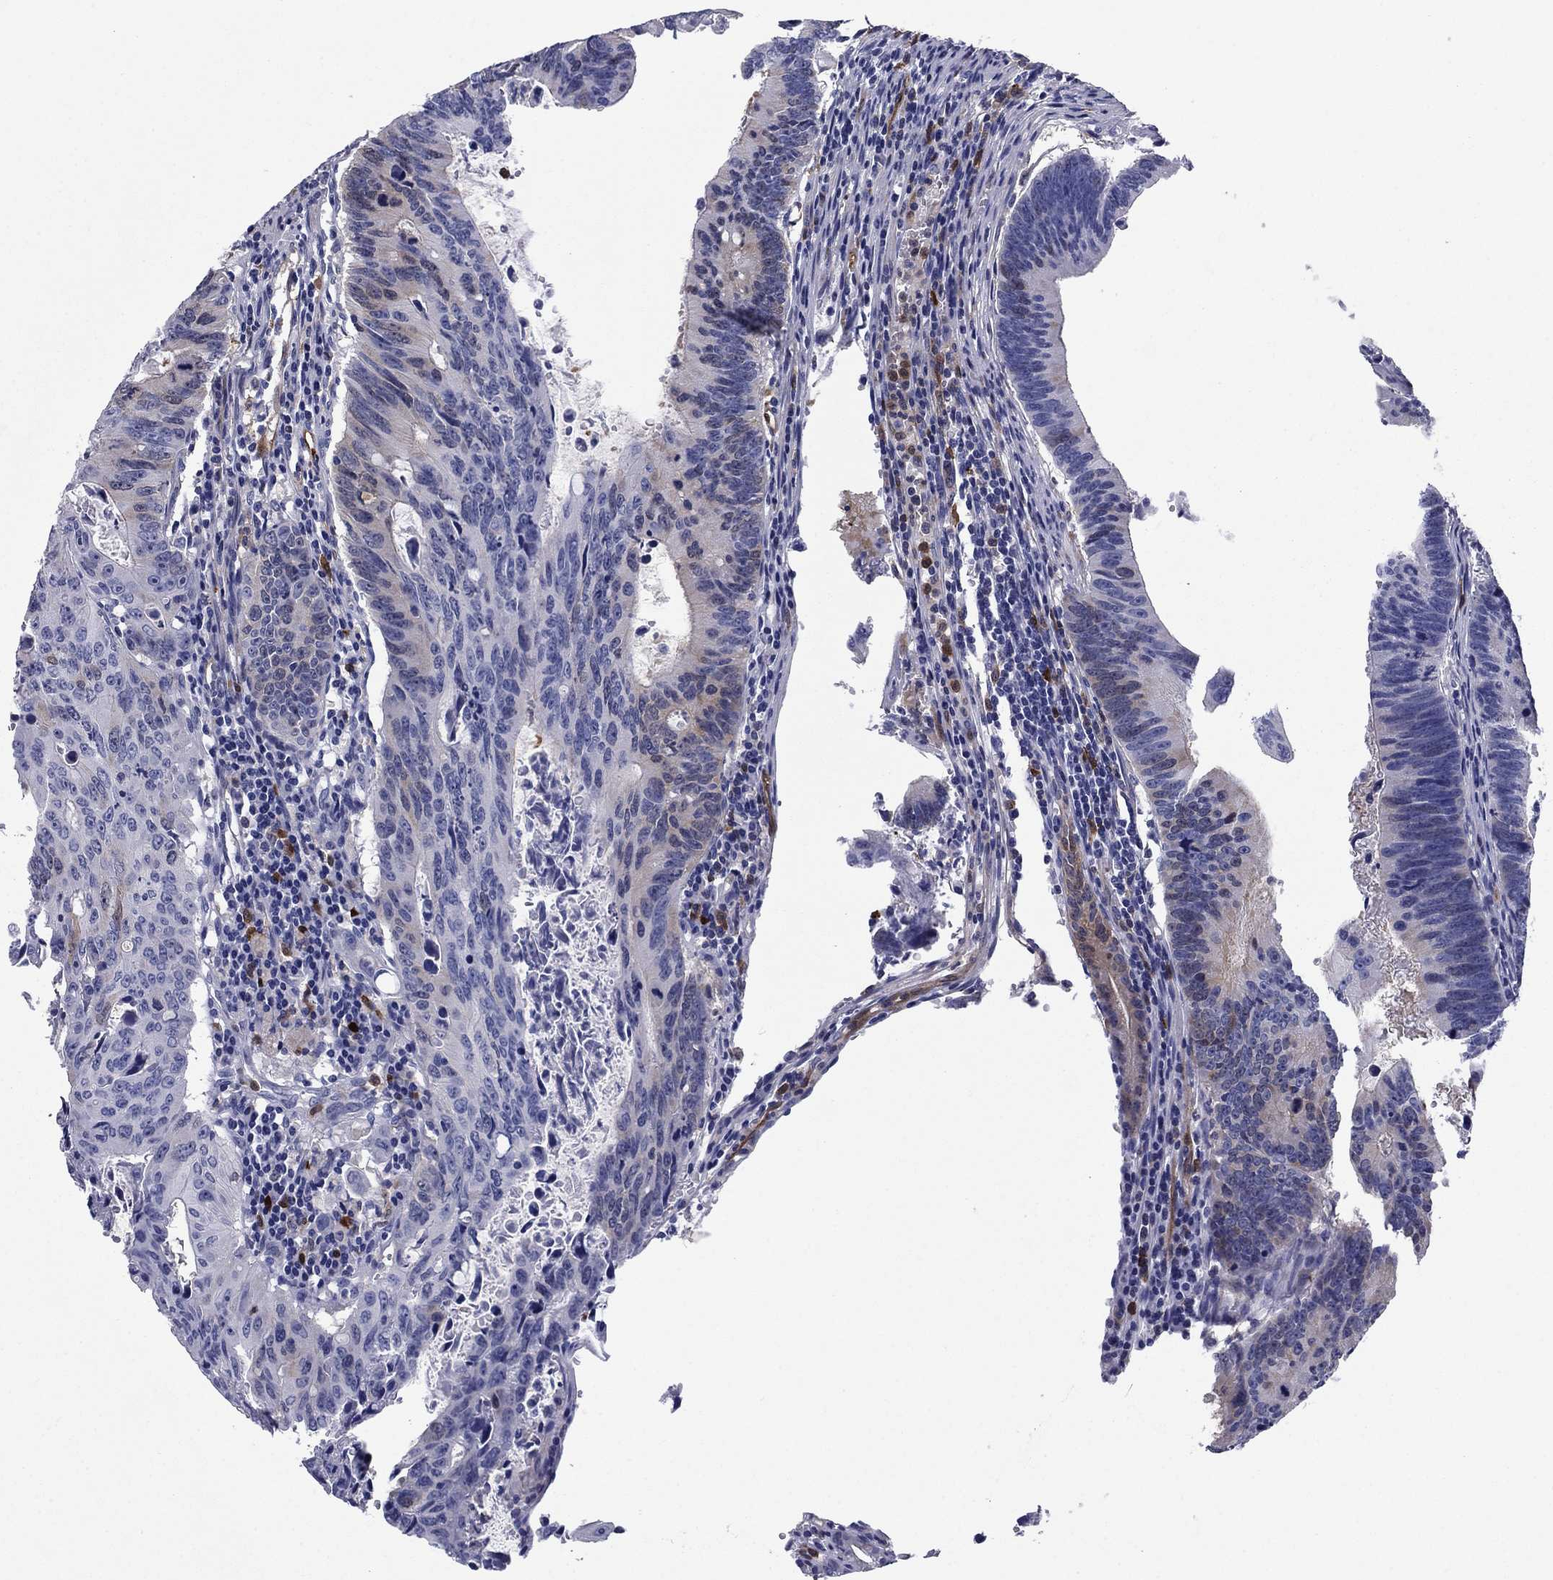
{"staining": {"intensity": "moderate", "quantity": "<25%", "location": "cytoplasmic/membranous"}, "tissue": "colorectal cancer", "cell_type": "Tumor cells", "image_type": "cancer", "snomed": [{"axis": "morphology", "description": "Adenocarcinoma, NOS"}, {"axis": "topography", "description": "Colon"}], "caption": "Protein analysis of adenocarcinoma (colorectal) tissue displays moderate cytoplasmic/membranous expression in about <25% of tumor cells.", "gene": "STMN1", "patient": {"sex": "female", "age": 87}}